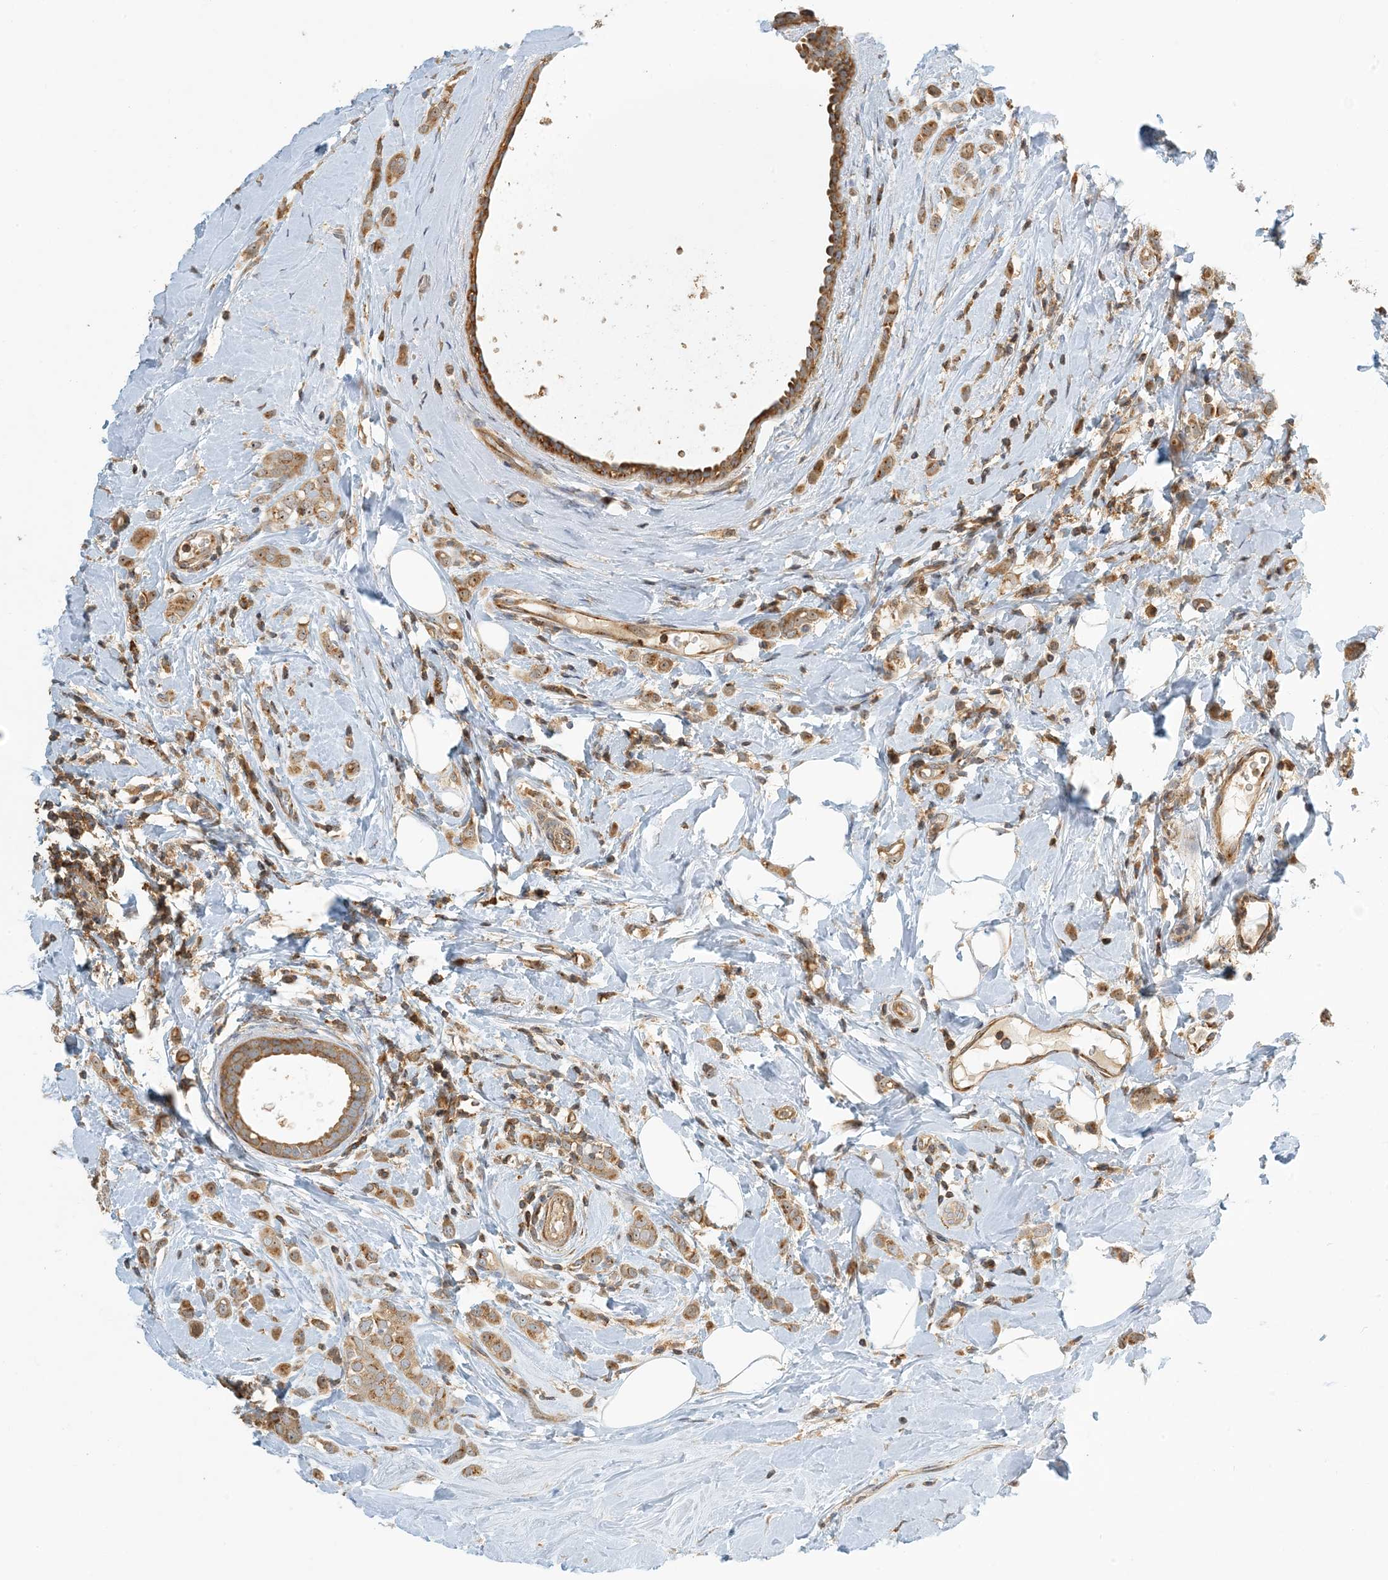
{"staining": {"intensity": "moderate", "quantity": ">75%", "location": "cytoplasmic/membranous"}, "tissue": "breast cancer", "cell_type": "Tumor cells", "image_type": "cancer", "snomed": [{"axis": "morphology", "description": "Lobular carcinoma"}, {"axis": "topography", "description": "Breast"}], "caption": "Breast cancer stained with a protein marker displays moderate staining in tumor cells.", "gene": "COLEC11", "patient": {"sex": "female", "age": 47}}